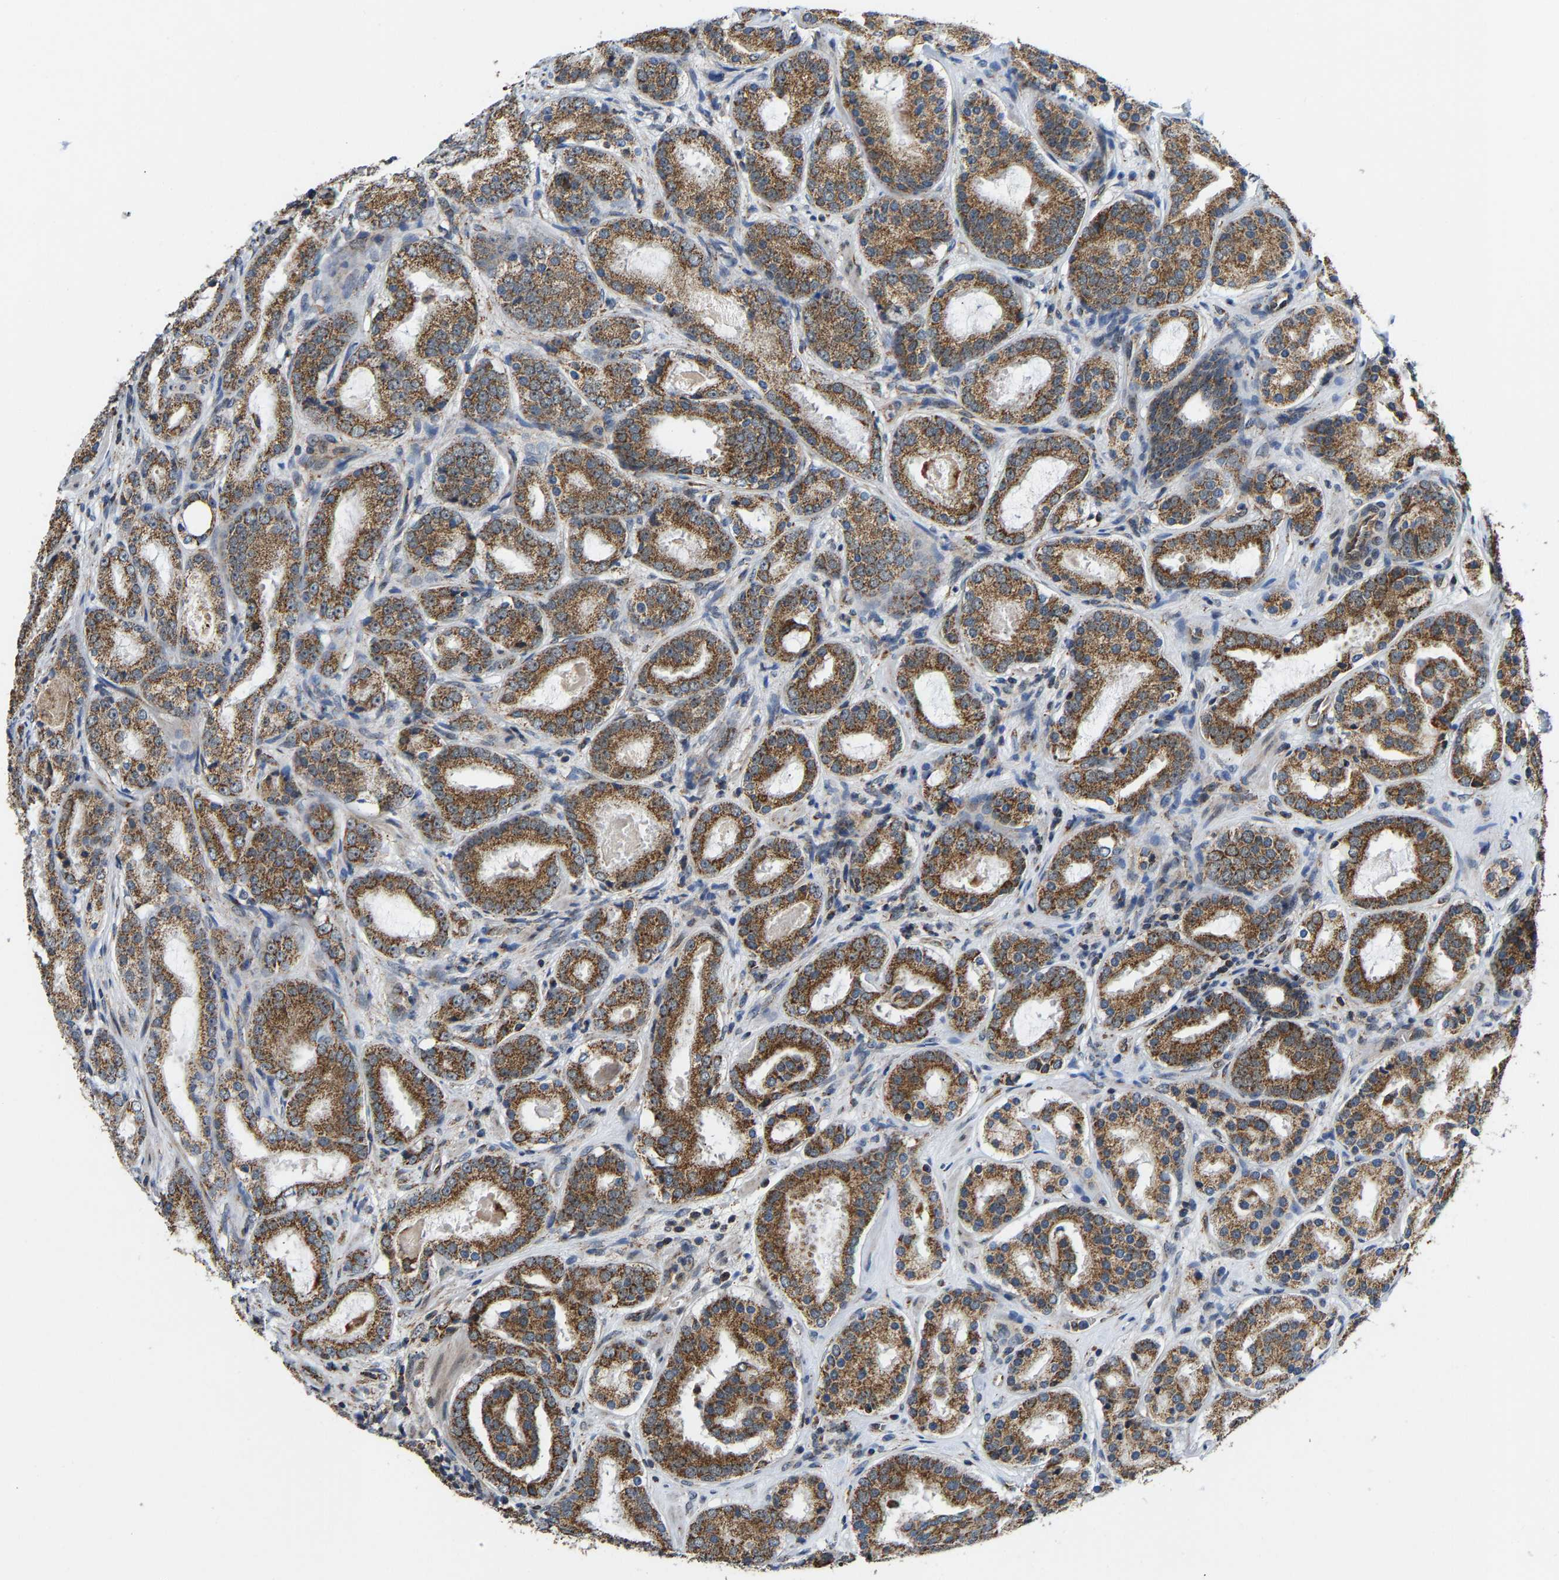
{"staining": {"intensity": "moderate", "quantity": ">75%", "location": "cytoplasmic/membranous"}, "tissue": "prostate cancer", "cell_type": "Tumor cells", "image_type": "cancer", "snomed": [{"axis": "morphology", "description": "Adenocarcinoma, Low grade"}, {"axis": "topography", "description": "Prostate"}], "caption": "IHC histopathology image of prostate adenocarcinoma (low-grade) stained for a protein (brown), which shows medium levels of moderate cytoplasmic/membranous staining in approximately >75% of tumor cells.", "gene": "GIMAP7", "patient": {"sex": "male", "age": 69}}